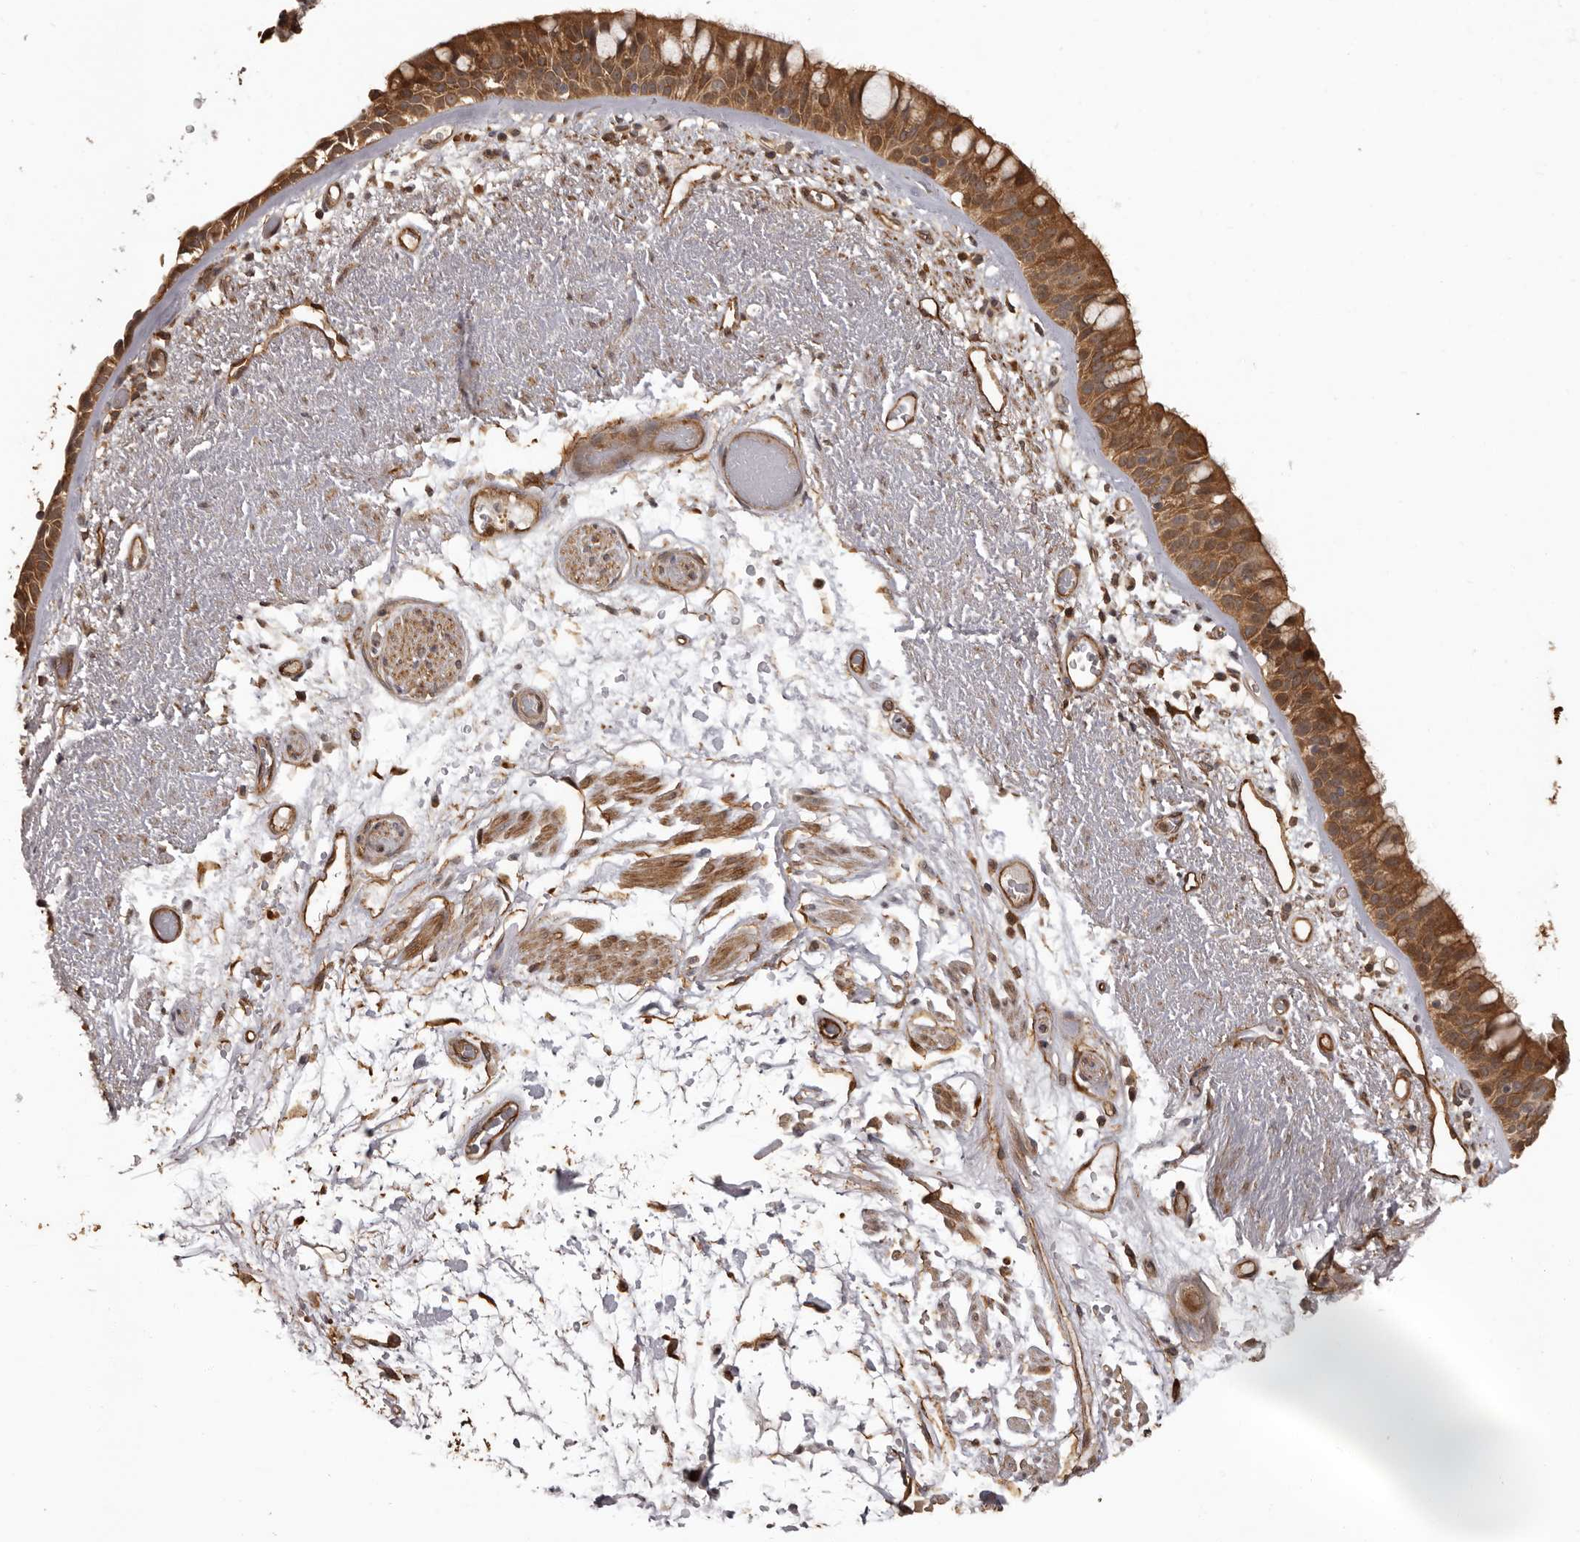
{"staining": {"intensity": "strong", "quantity": ">75%", "location": "cytoplasmic/membranous"}, "tissue": "bronchus", "cell_type": "Respiratory epithelial cells", "image_type": "normal", "snomed": [{"axis": "morphology", "description": "Normal tissue, NOS"}, {"axis": "morphology", "description": "Squamous cell carcinoma, NOS"}, {"axis": "topography", "description": "Lymph node"}, {"axis": "topography", "description": "Bronchus"}, {"axis": "topography", "description": "Lung"}], "caption": "This photomicrograph displays IHC staining of normal bronchus, with high strong cytoplasmic/membranous expression in about >75% of respiratory epithelial cells.", "gene": "SLITRK6", "patient": {"sex": "male", "age": 66}}